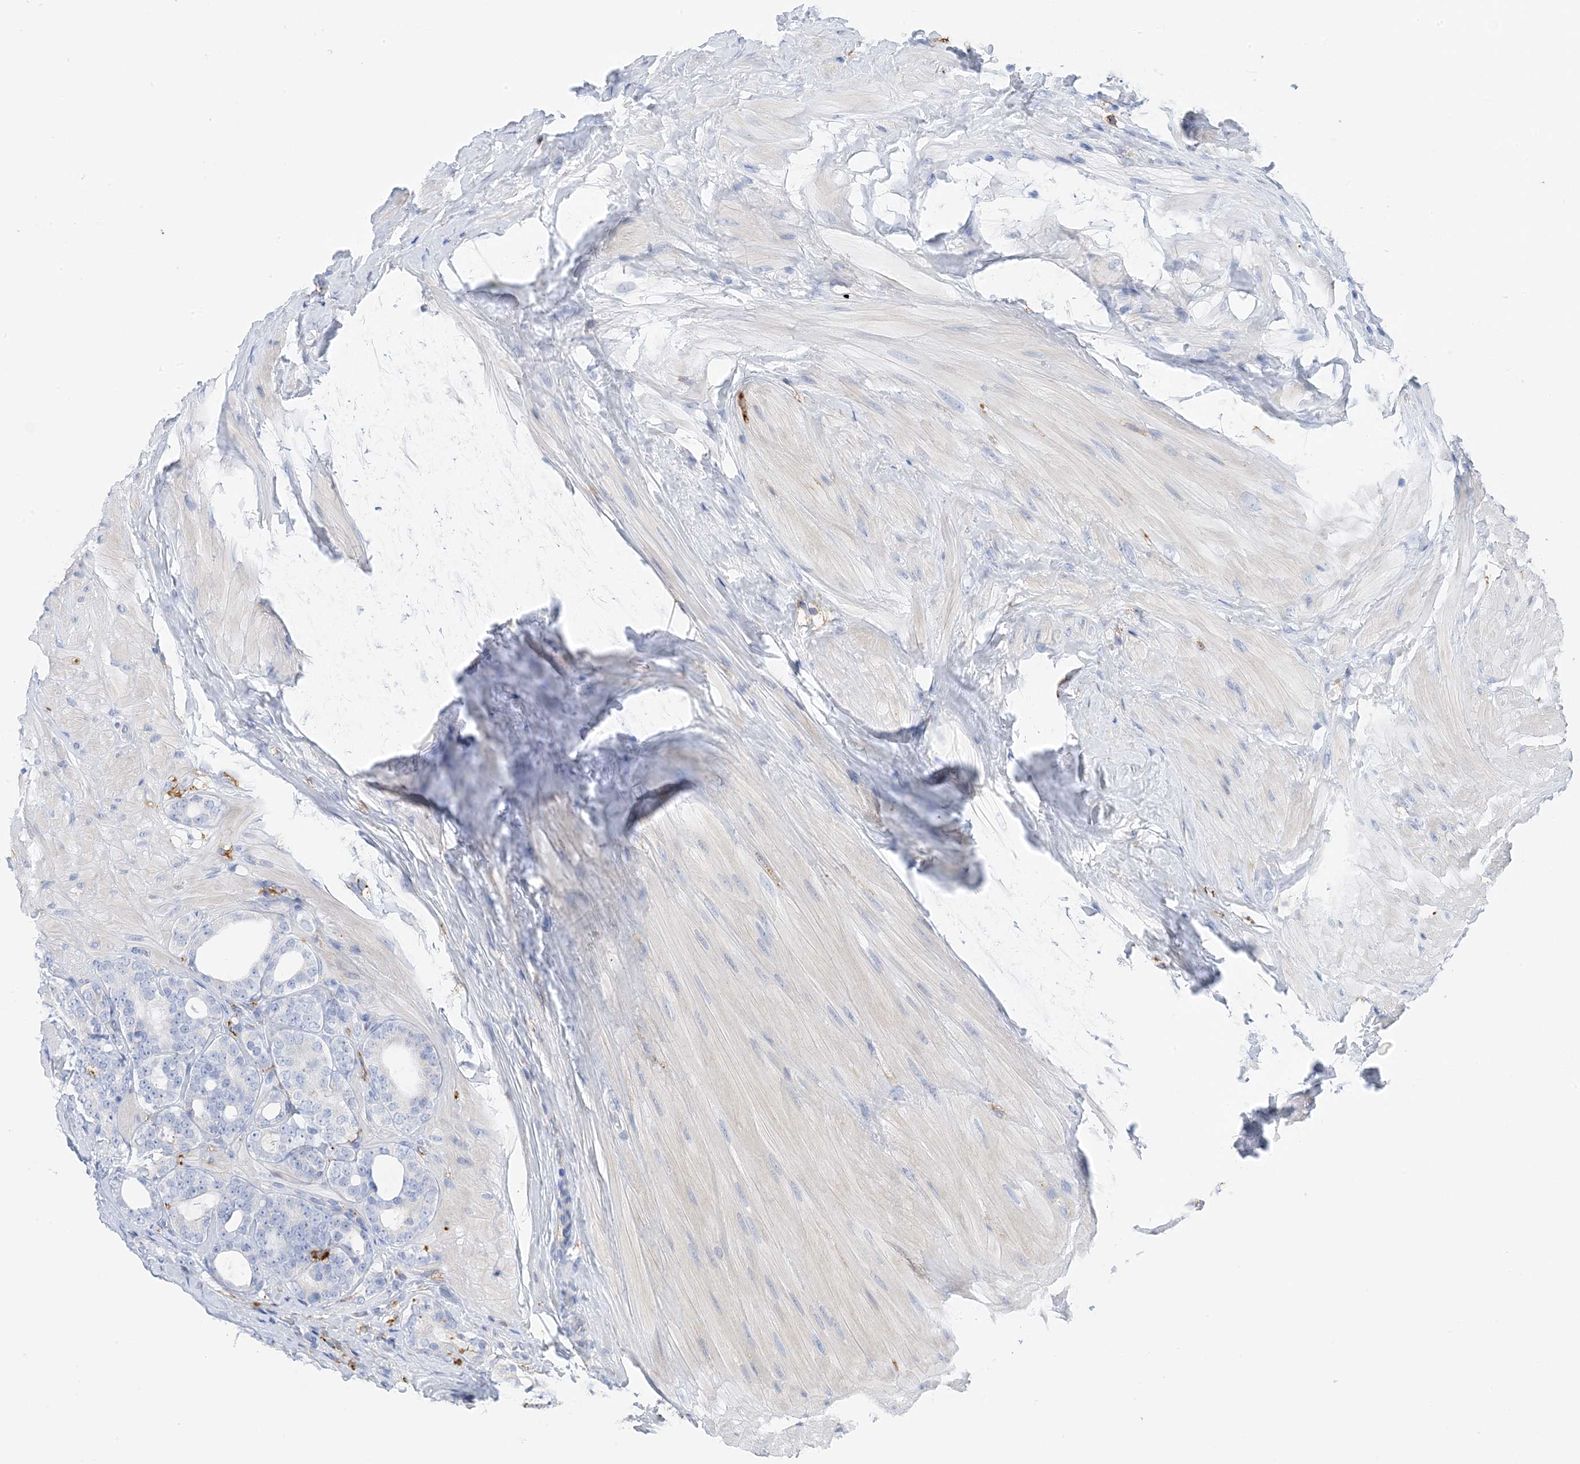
{"staining": {"intensity": "negative", "quantity": "none", "location": "none"}, "tissue": "prostate cancer", "cell_type": "Tumor cells", "image_type": "cancer", "snomed": [{"axis": "morphology", "description": "Adenocarcinoma, High grade"}, {"axis": "topography", "description": "Prostate"}], "caption": "Immunohistochemical staining of human prostate cancer reveals no significant expression in tumor cells.", "gene": "DPH3", "patient": {"sex": "male", "age": 56}}